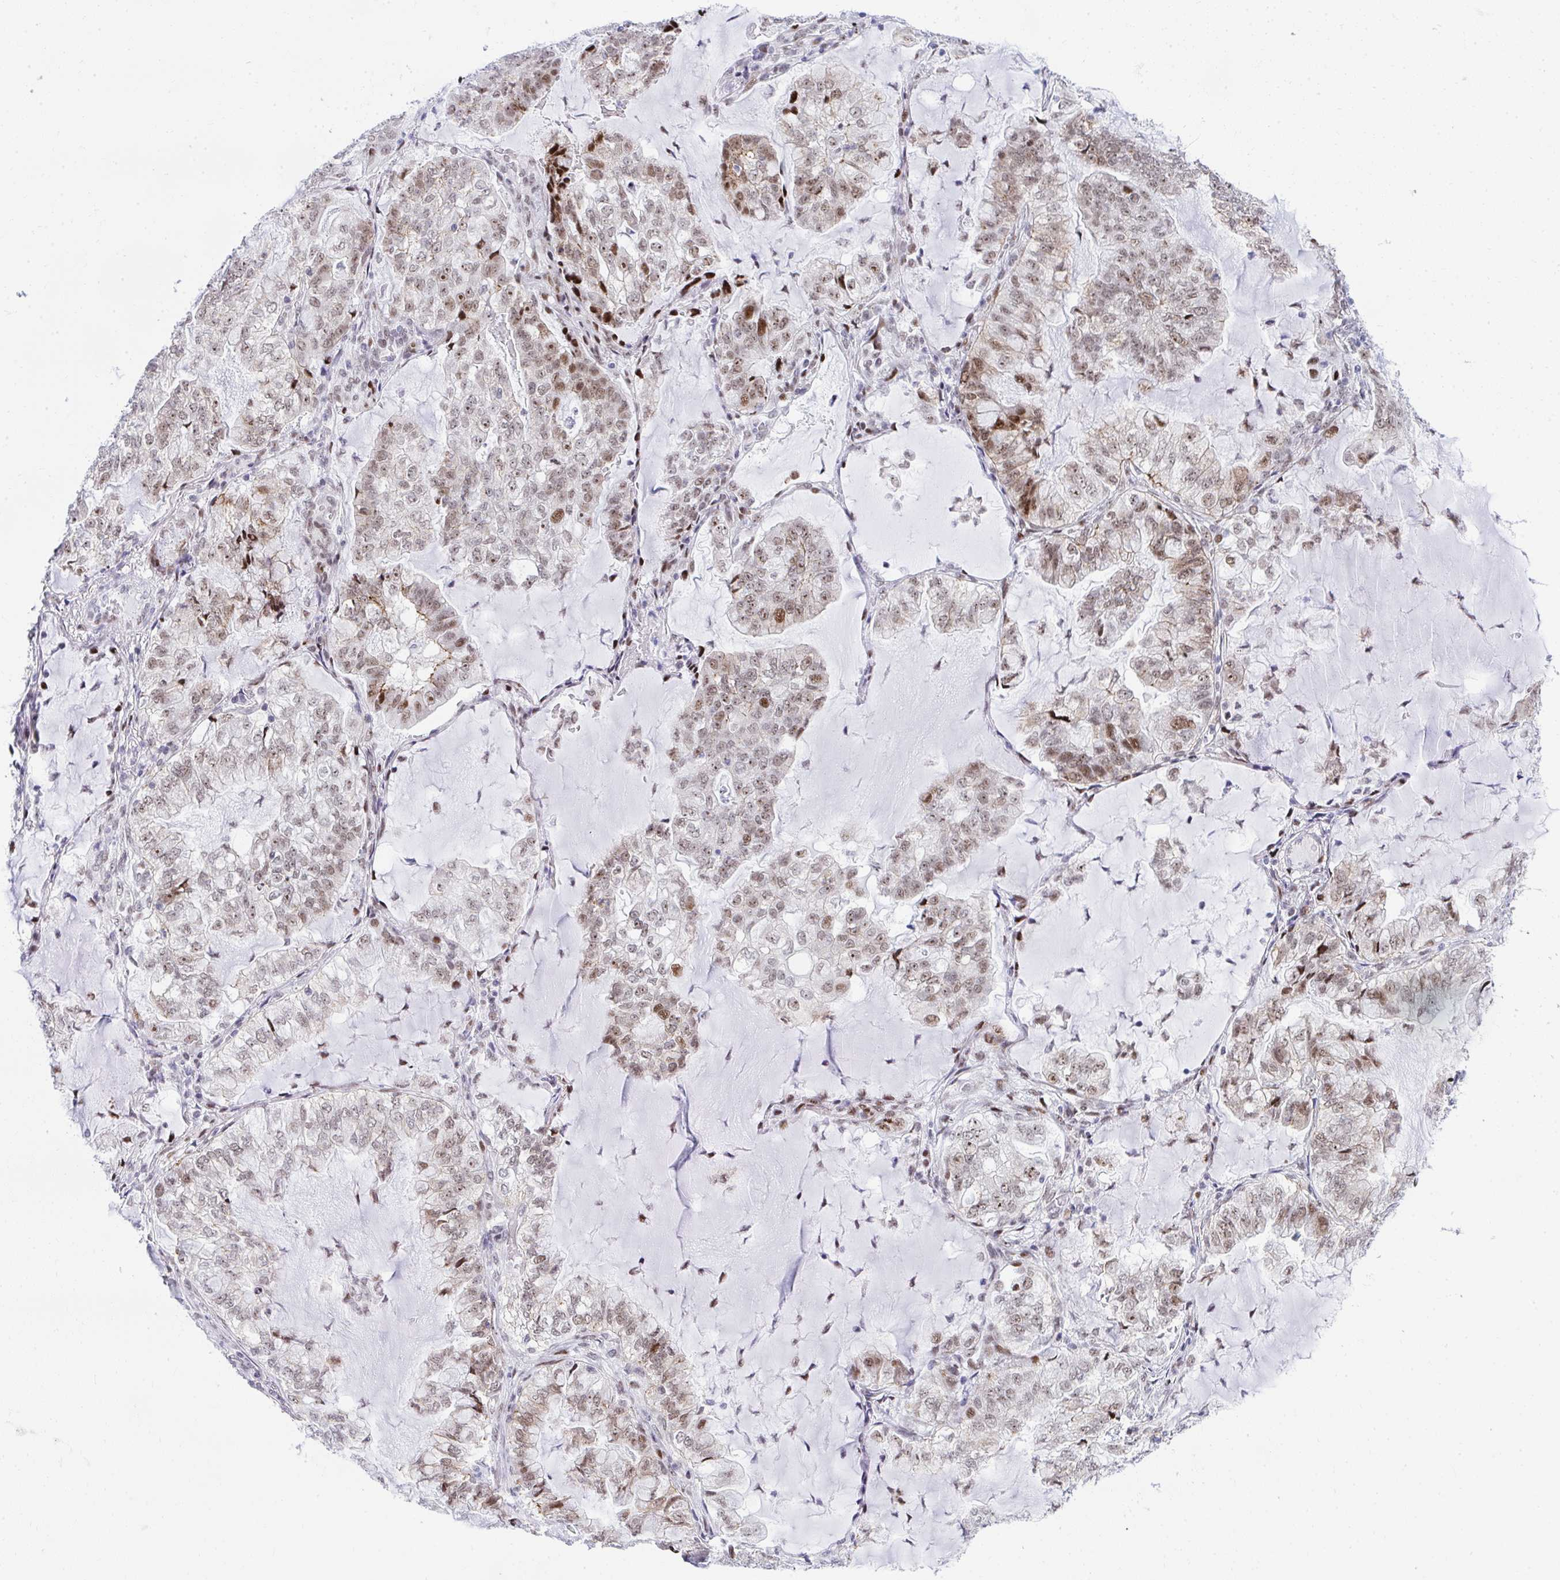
{"staining": {"intensity": "moderate", "quantity": ">75%", "location": "nuclear"}, "tissue": "lung cancer", "cell_type": "Tumor cells", "image_type": "cancer", "snomed": [{"axis": "morphology", "description": "Adenocarcinoma, NOS"}, {"axis": "topography", "description": "Lymph node"}, {"axis": "topography", "description": "Lung"}], "caption": "Protein staining of lung adenocarcinoma tissue reveals moderate nuclear staining in about >75% of tumor cells.", "gene": "GLDN", "patient": {"sex": "male", "age": 66}}